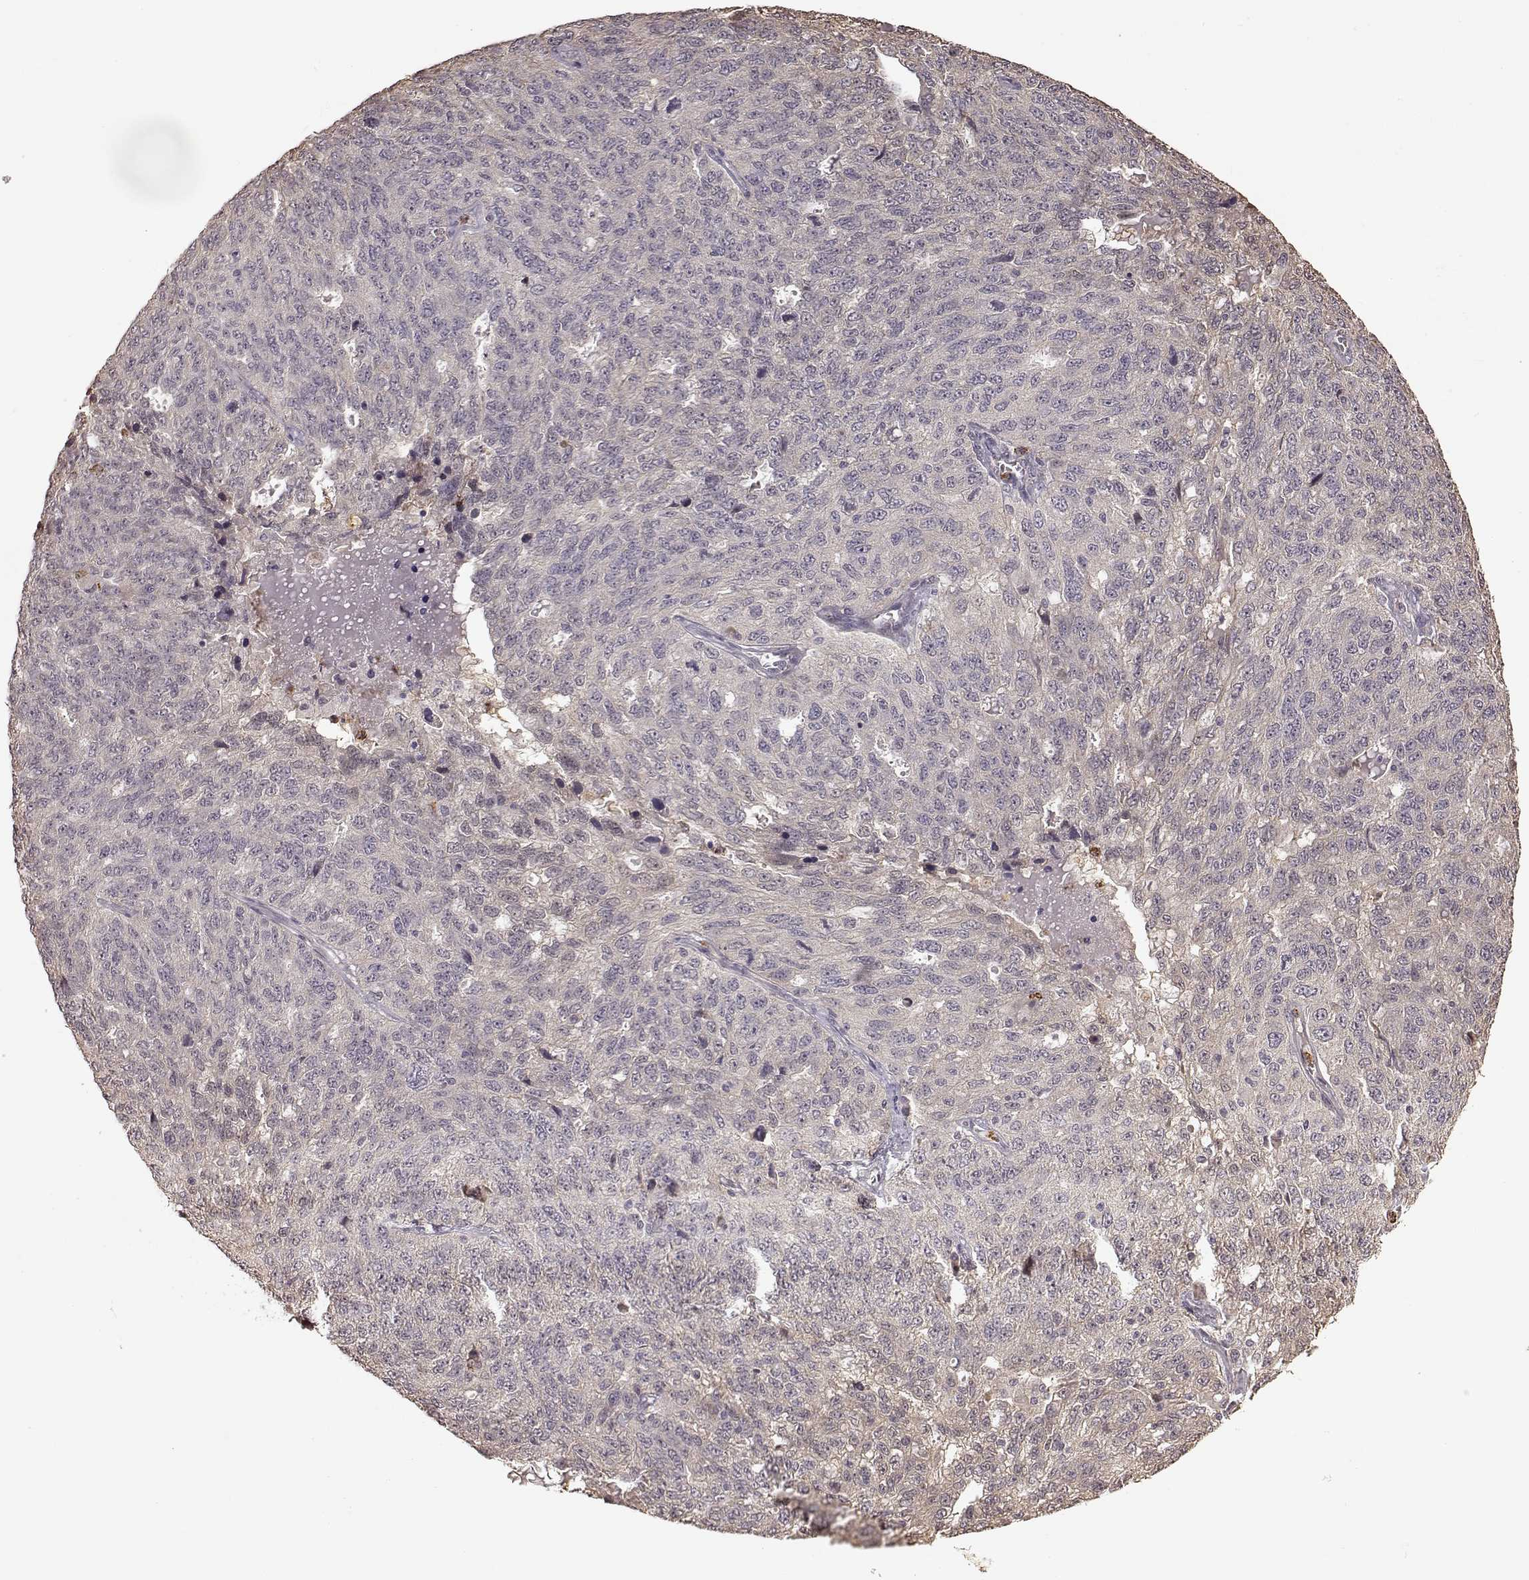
{"staining": {"intensity": "negative", "quantity": "none", "location": "none"}, "tissue": "ovarian cancer", "cell_type": "Tumor cells", "image_type": "cancer", "snomed": [{"axis": "morphology", "description": "Cystadenocarcinoma, serous, NOS"}, {"axis": "topography", "description": "Ovary"}], "caption": "The image demonstrates no significant positivity in tumor cells of ovarian serous cystadenocarcinoma. The staining was performed using DAB (3,3'-diaminobenzidine) to visualize the protein expression in brown, while the nuclei were stained in blue with hematoxylin (Magnification: 20x).", "gene": "CRB1", "patient": {"sex": "female", "age": 71}}